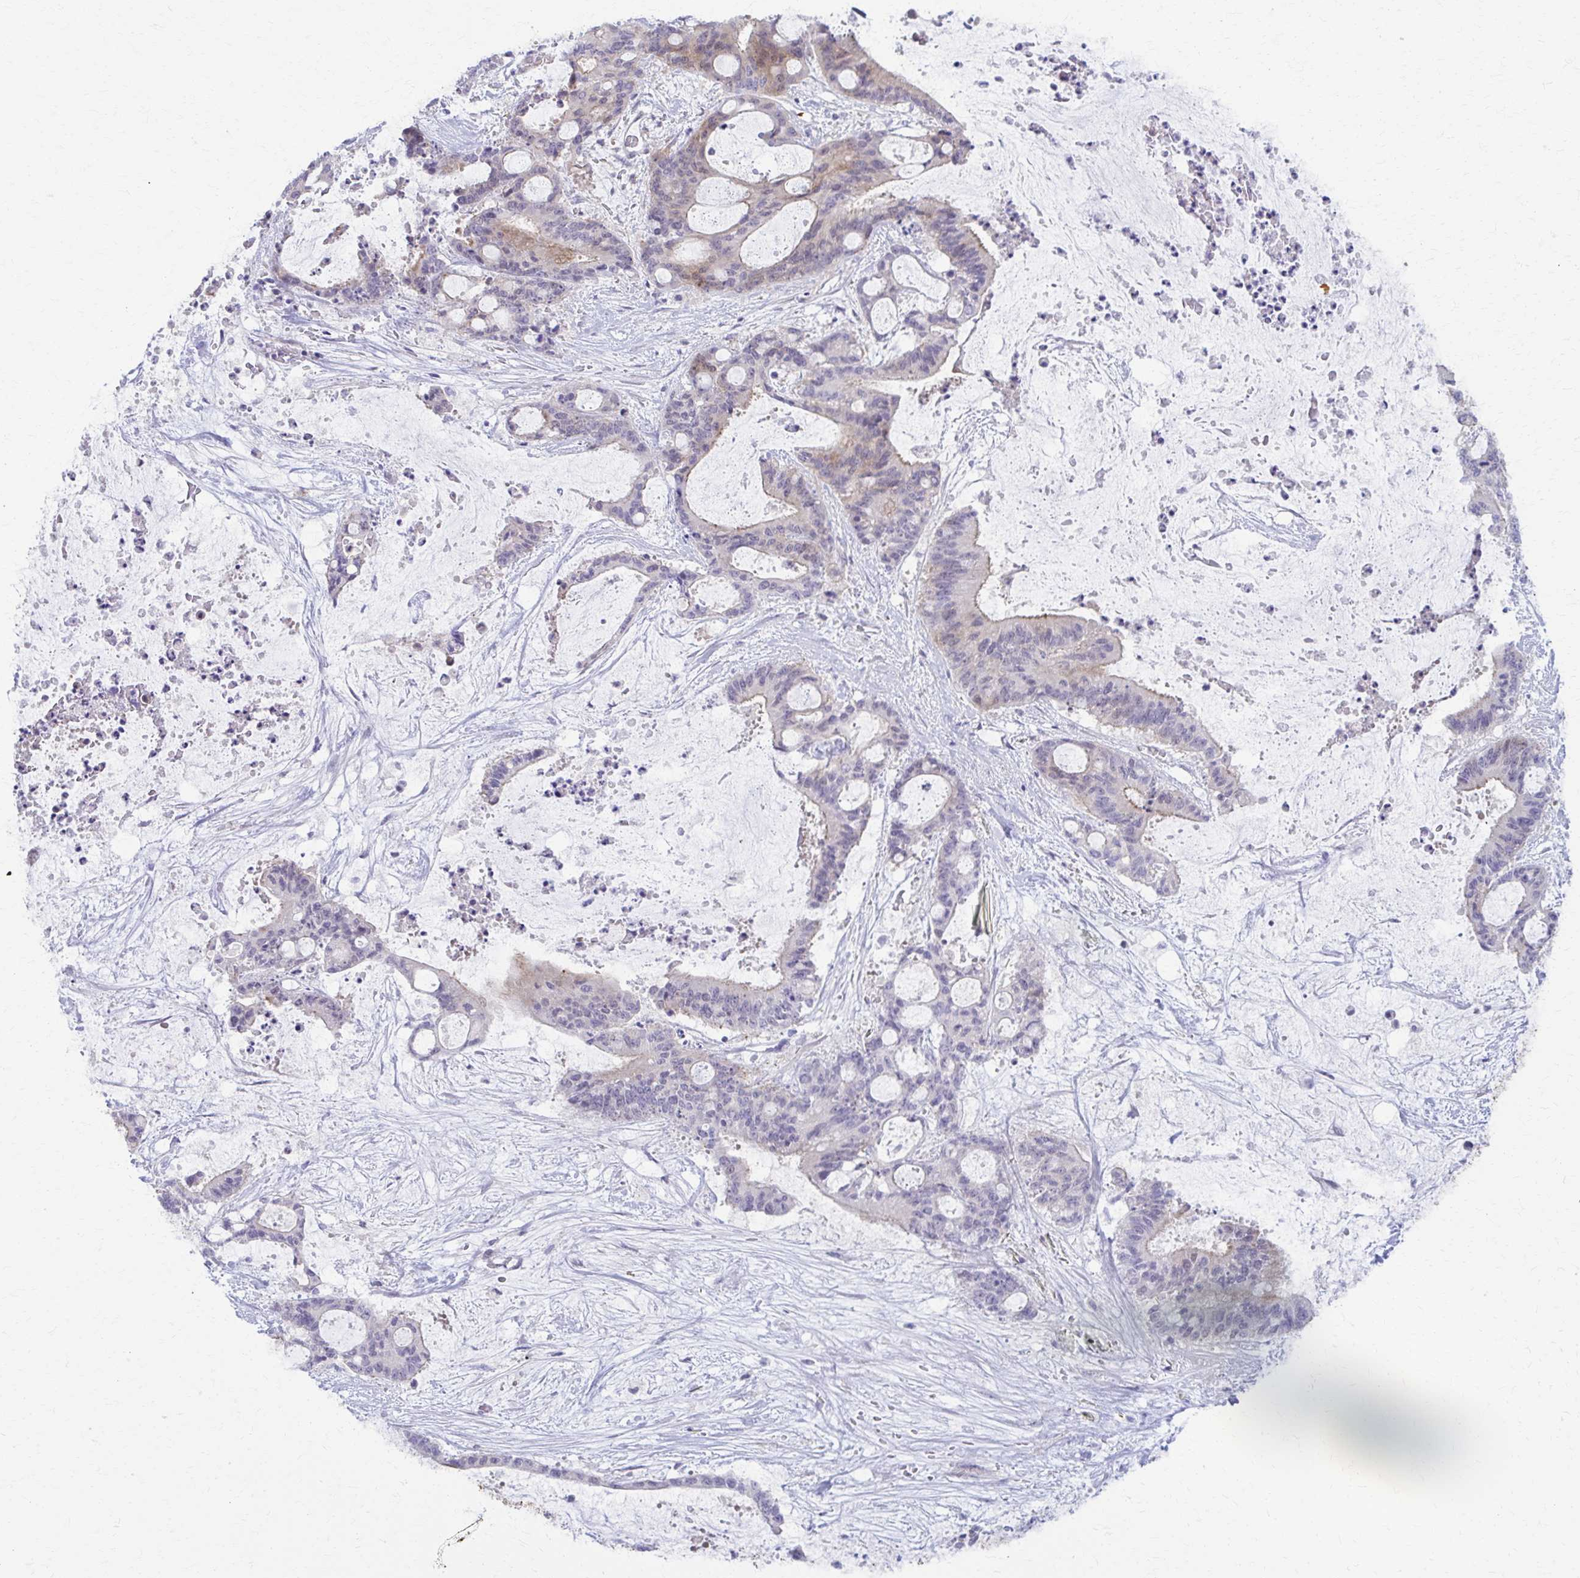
{"staining": {"intensity": "weak", "quantity": "<25%", "location": "cytoplasmic/membranous"}, "tissue": "liver cancer", "cell_type": "Tumor cells", "image_type": "cancer", "snomed": [{"axis": "morphology", "description": "Normal tissue, NOS"}, {"axis": "morphology", "description": "Cholangiocarcinoma"}, {"axis": "topography", "description": "Liver"}, {"axis": "topography", "description": "Peripheral nerve tissue"}], "caption": "Immunohistochemical staining of liver cholangiocarcinoma reveals no significant expression in tumor cells.", "gene": "RHOBTB2", "patient": {"sex": "female", "age": 73}}